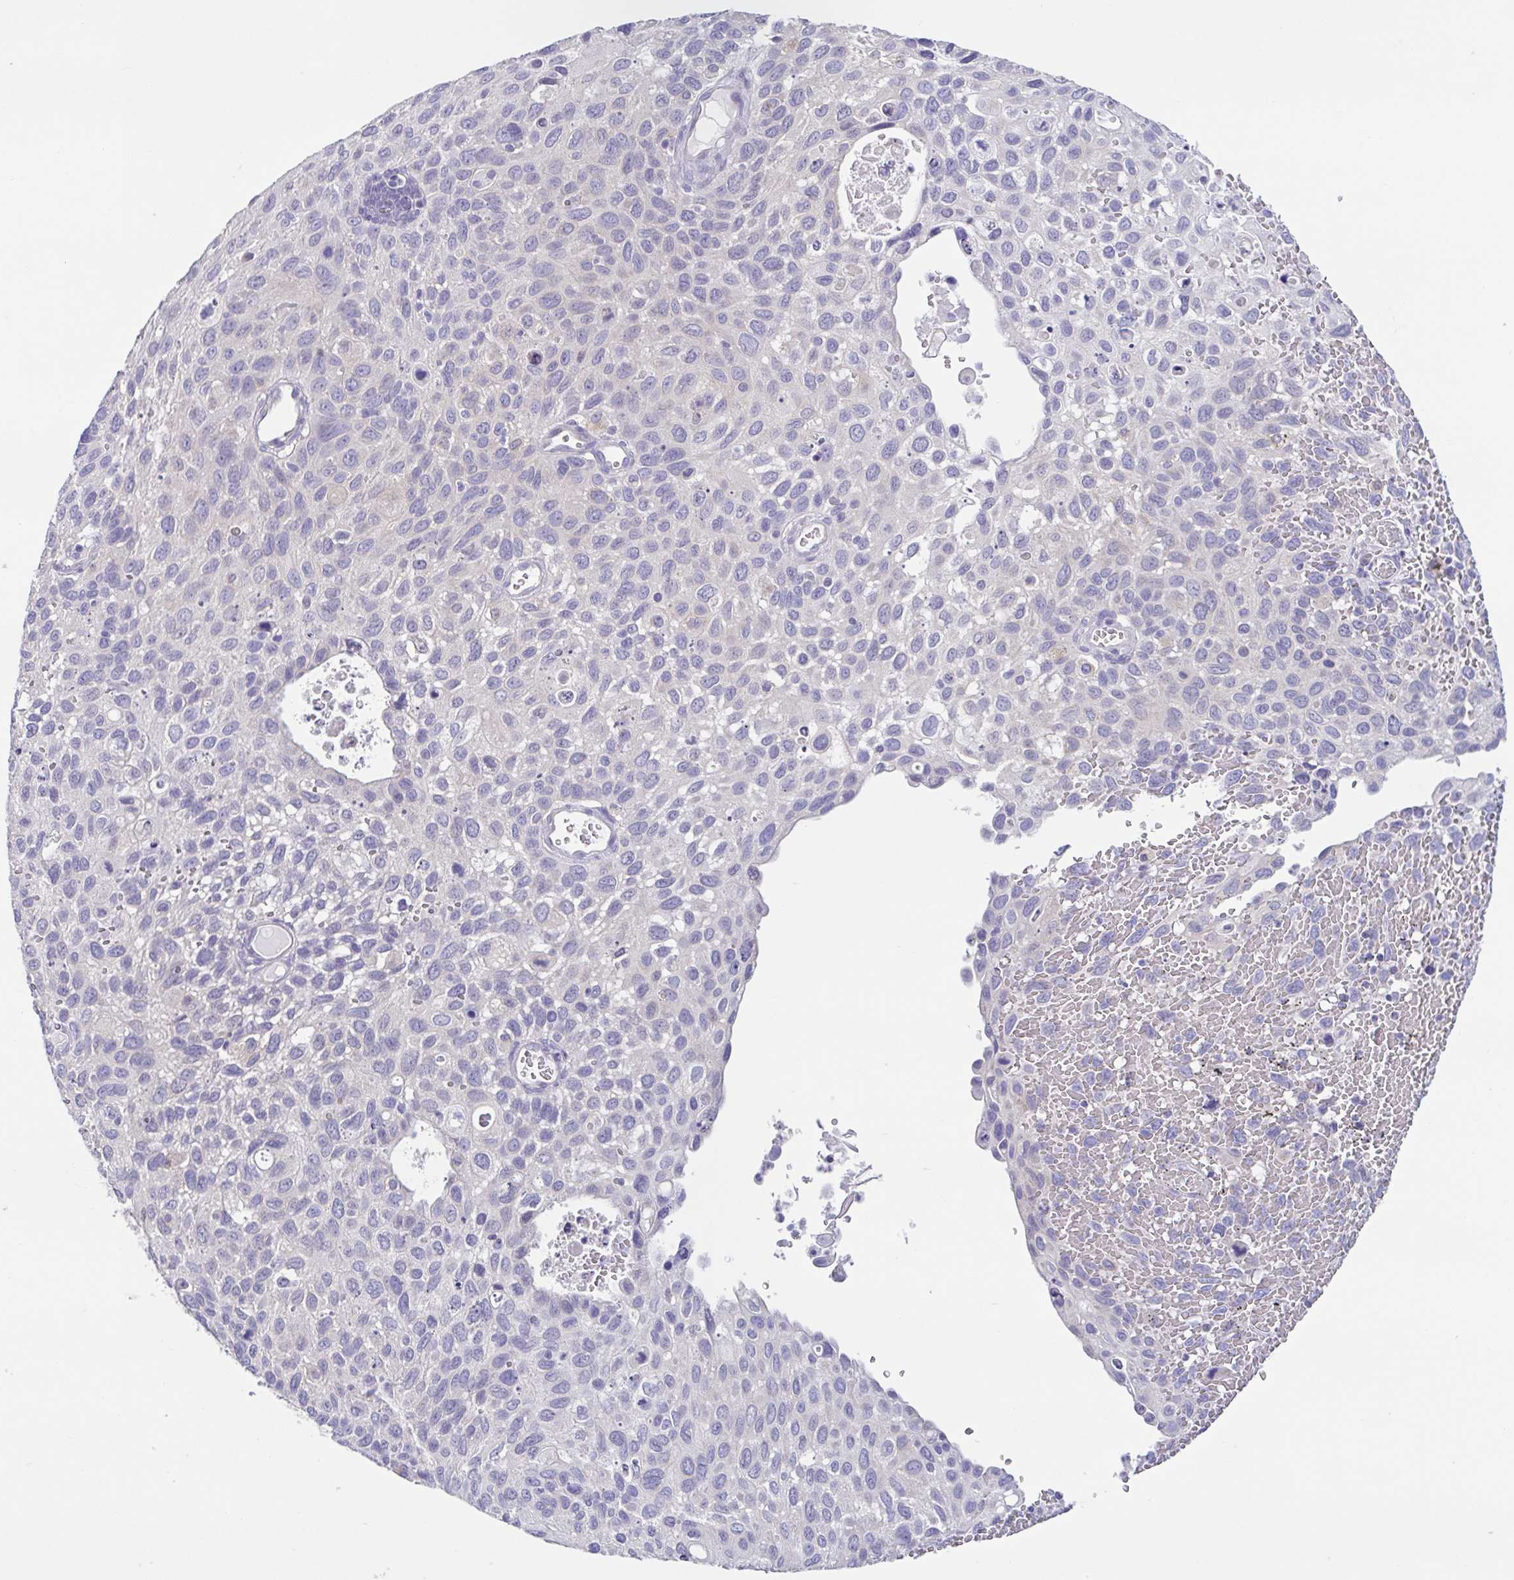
{"staining": {"intensity": "negative", "quantity": "none", "location": "none"}, "tissue": "cervical cancer", "cell_type": "Tumor cells", "image_type": "cancer", "snomed": [{"axis": "morphology", "description": "Squamous cell carcinoma, NOS"}, {"axis": "topography", "description": "Cervix"}], "caption": "The immunohistochemistry (IHC) micrograph has no significant positivity in tumor cells of cervical cancer tissue. (Brightfield microscopy of DAB (3,3'-diaminobenzidine) immunohistochemistry (IHC) at high magnification).", "gene": "RDH11", "patient": {"sex": "female", "age": 70}}